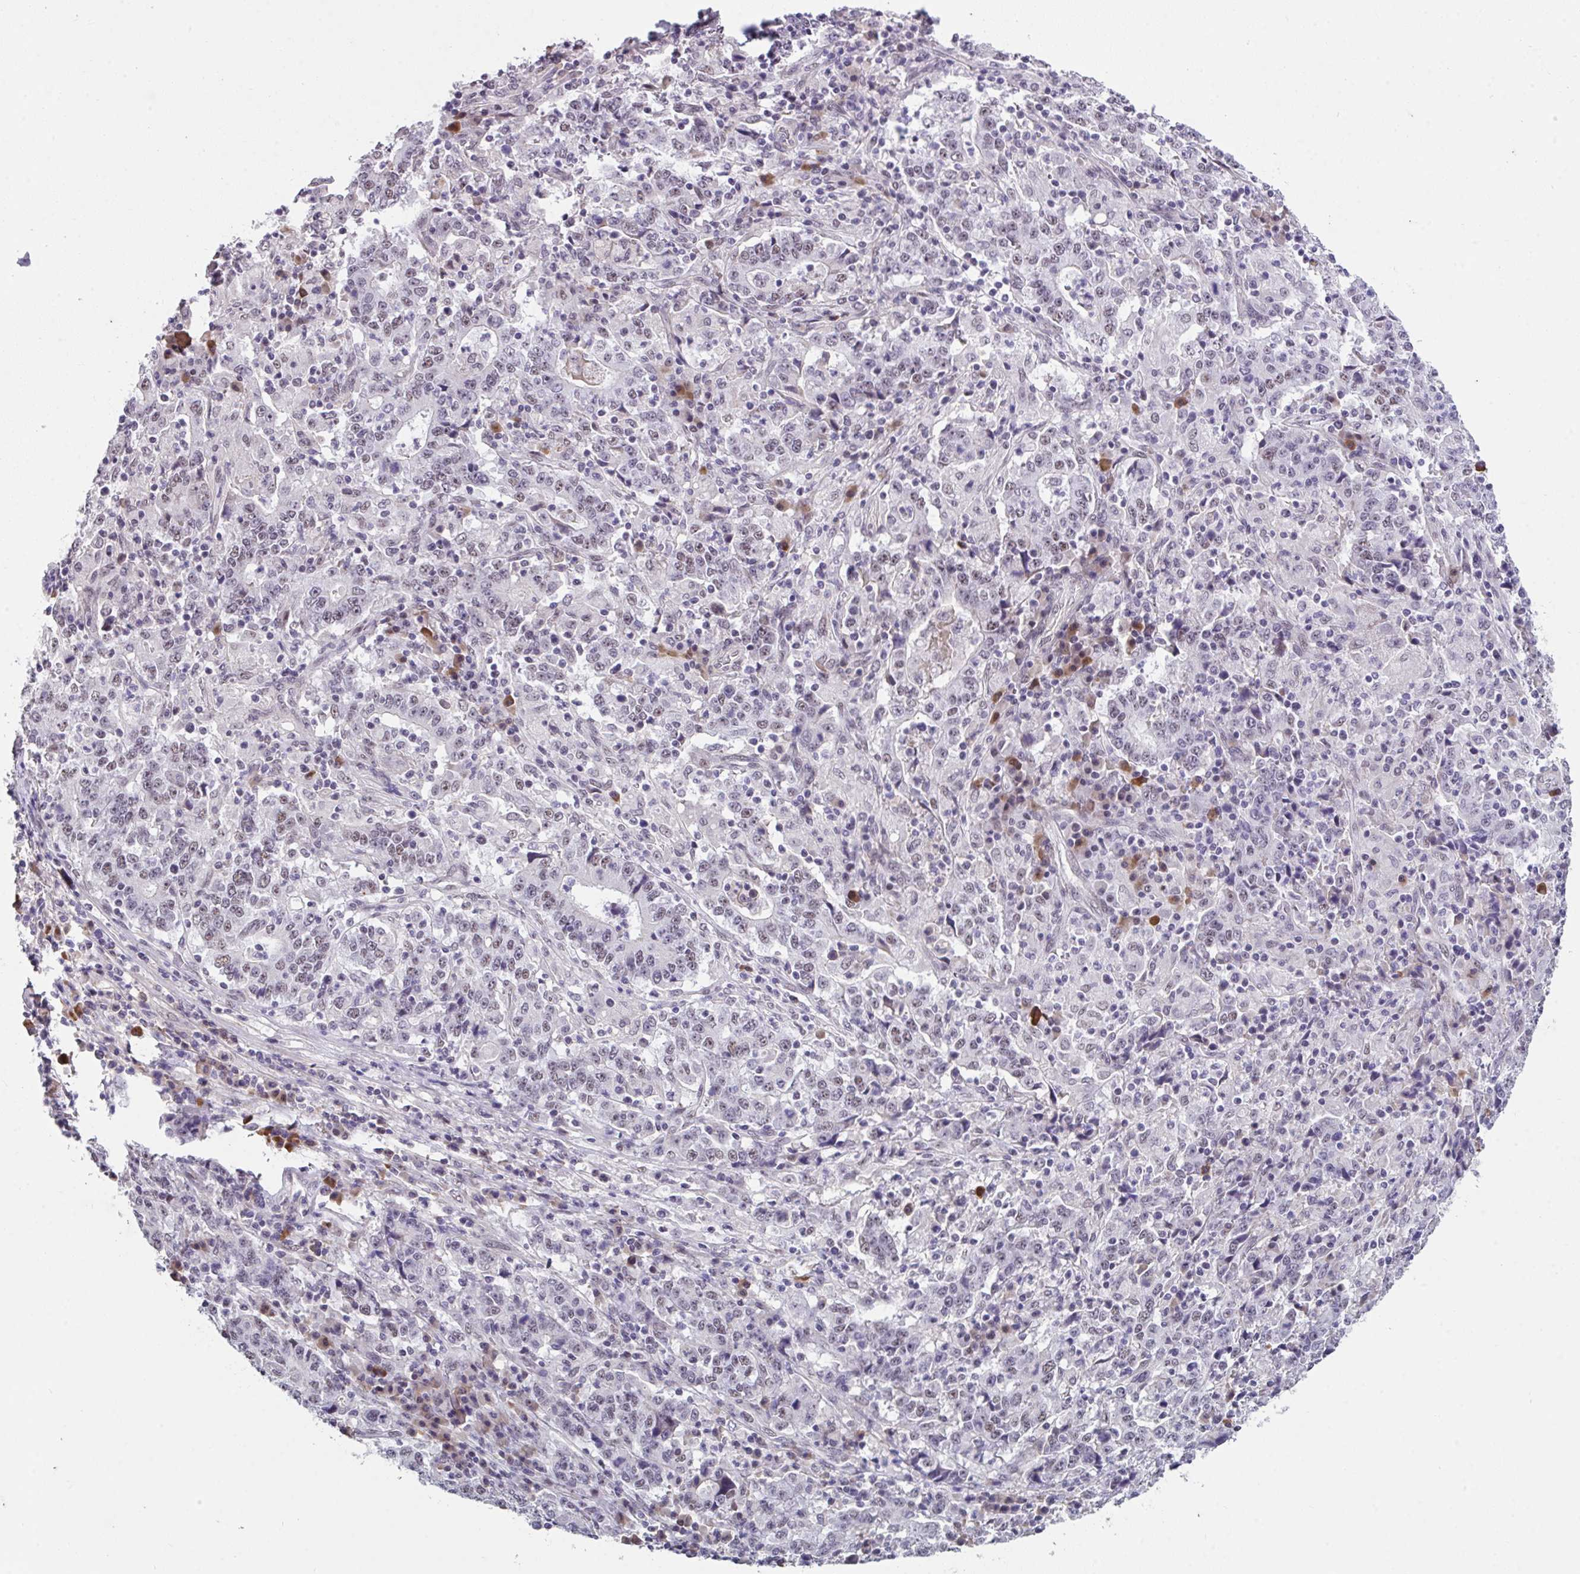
{"staining": {"intensity": "weak", "quantity": "<25%", "location": "nuclear"}, "tissue": "stomach cancer", "cell_type": "Tumor cells", "image_type": "cancer", "snomed": [{"axis": "morphology", "description": "Normal tissue, NOS"}, {"axis": "morphology", "description": "Adenocarcinoma, NOS"}, {"axis": "topography", "description": "Stomach, upper"}, {"axis": "topography", "description": "Stomach"}], "caption": "The photomicrograph shows no staining of tumor cells in adenocarcinoma (stomach). Nuclei are stained in blue.", "gene": "RBBP6", "patient": {"sex": "male", "age": 59}}